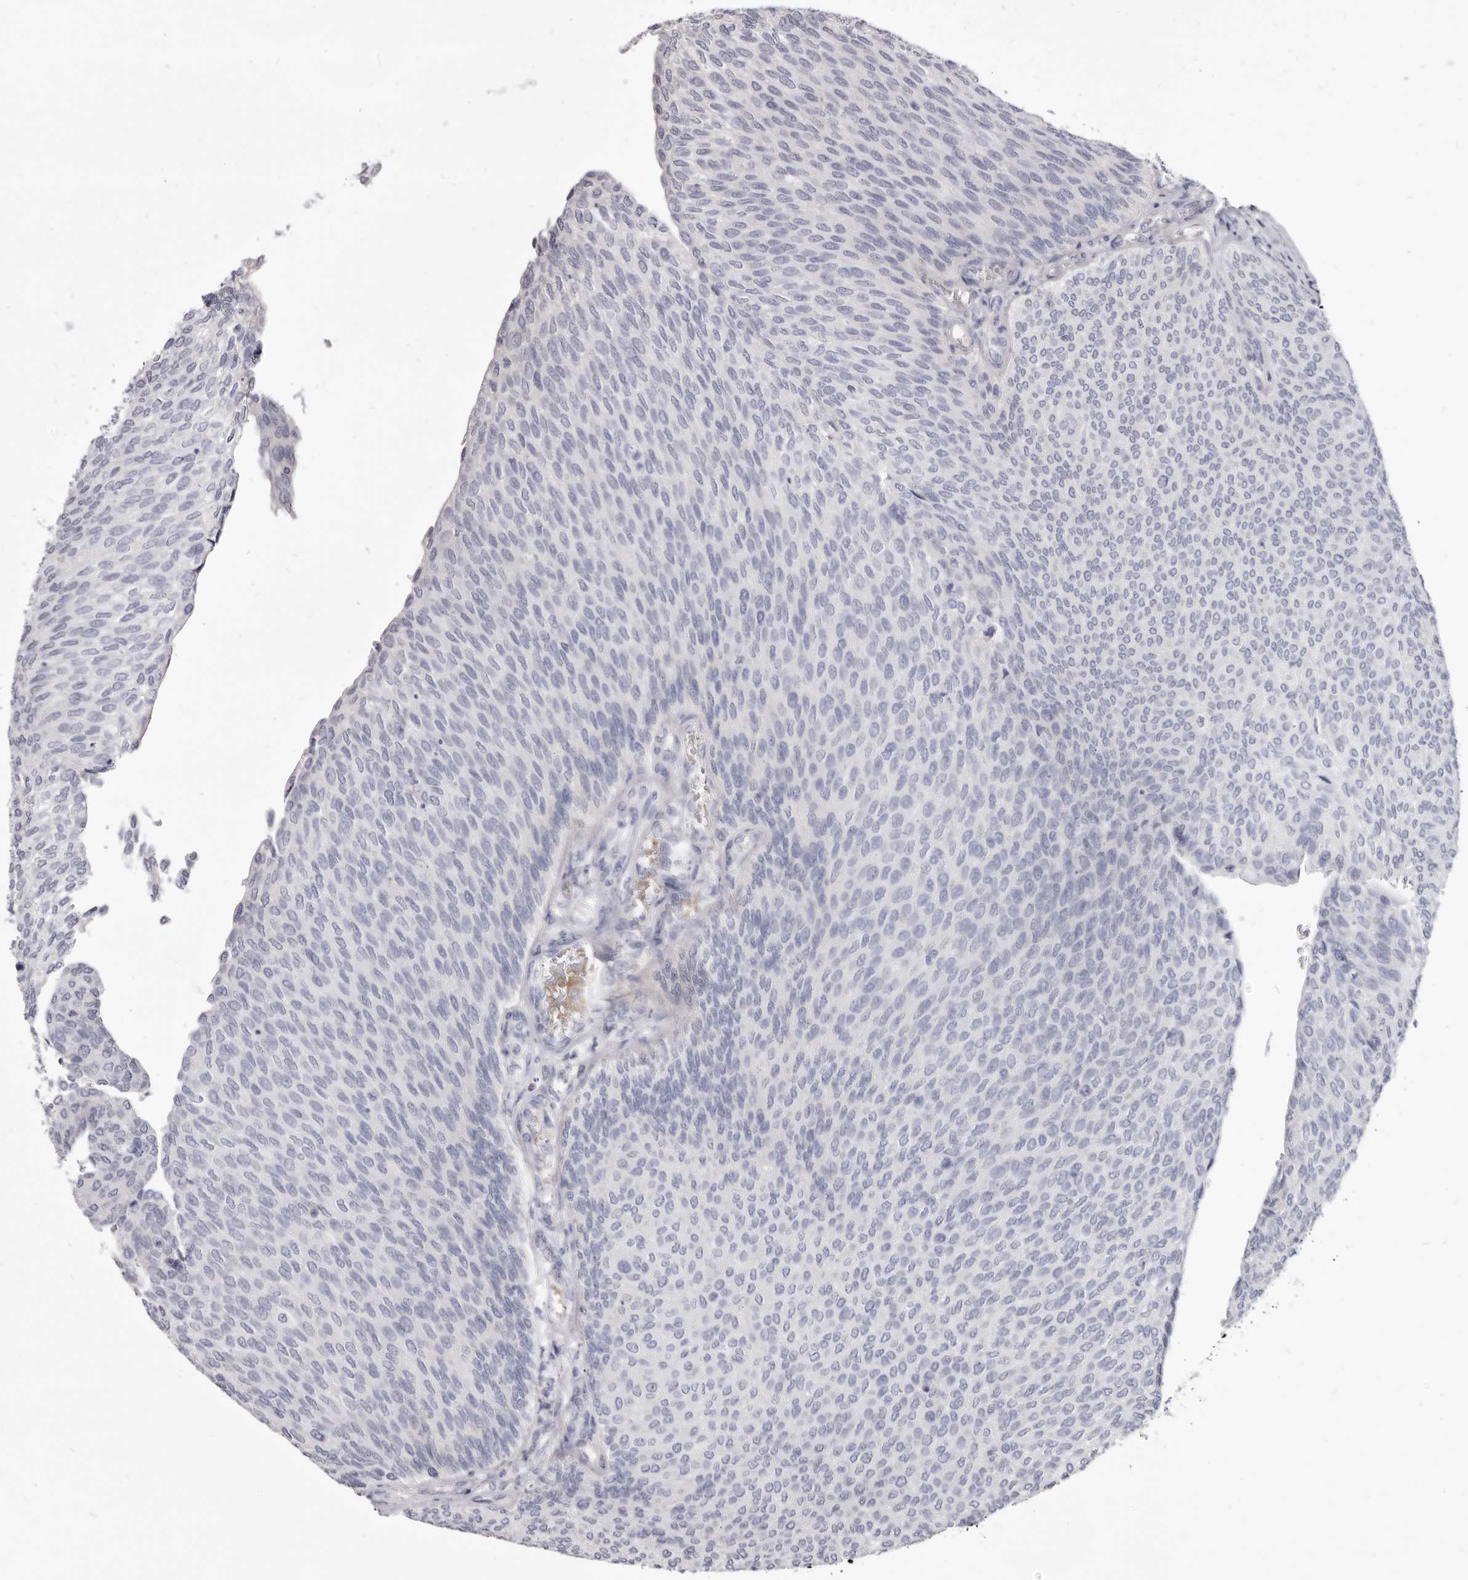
{"staining": {"intensity": "negative", "quantity": "none", "location": "none"}, "tissue": "urothelial cancer", "cell_type": "Tumor cells", "image_type": "cancer", "snomed": [{"axis": "morphology", "description": "Urothelial carcinoma, Low grade"}, {"axis": "topography", "description": "Urinary bladder"}], "caption": "IHC micrograph of low-grade urothelial carcinoma stained for a protein (brown), which displays no positivity in tumor cells.", "gene": "FAS", "patient": {"sex": "female", "age": 79}}